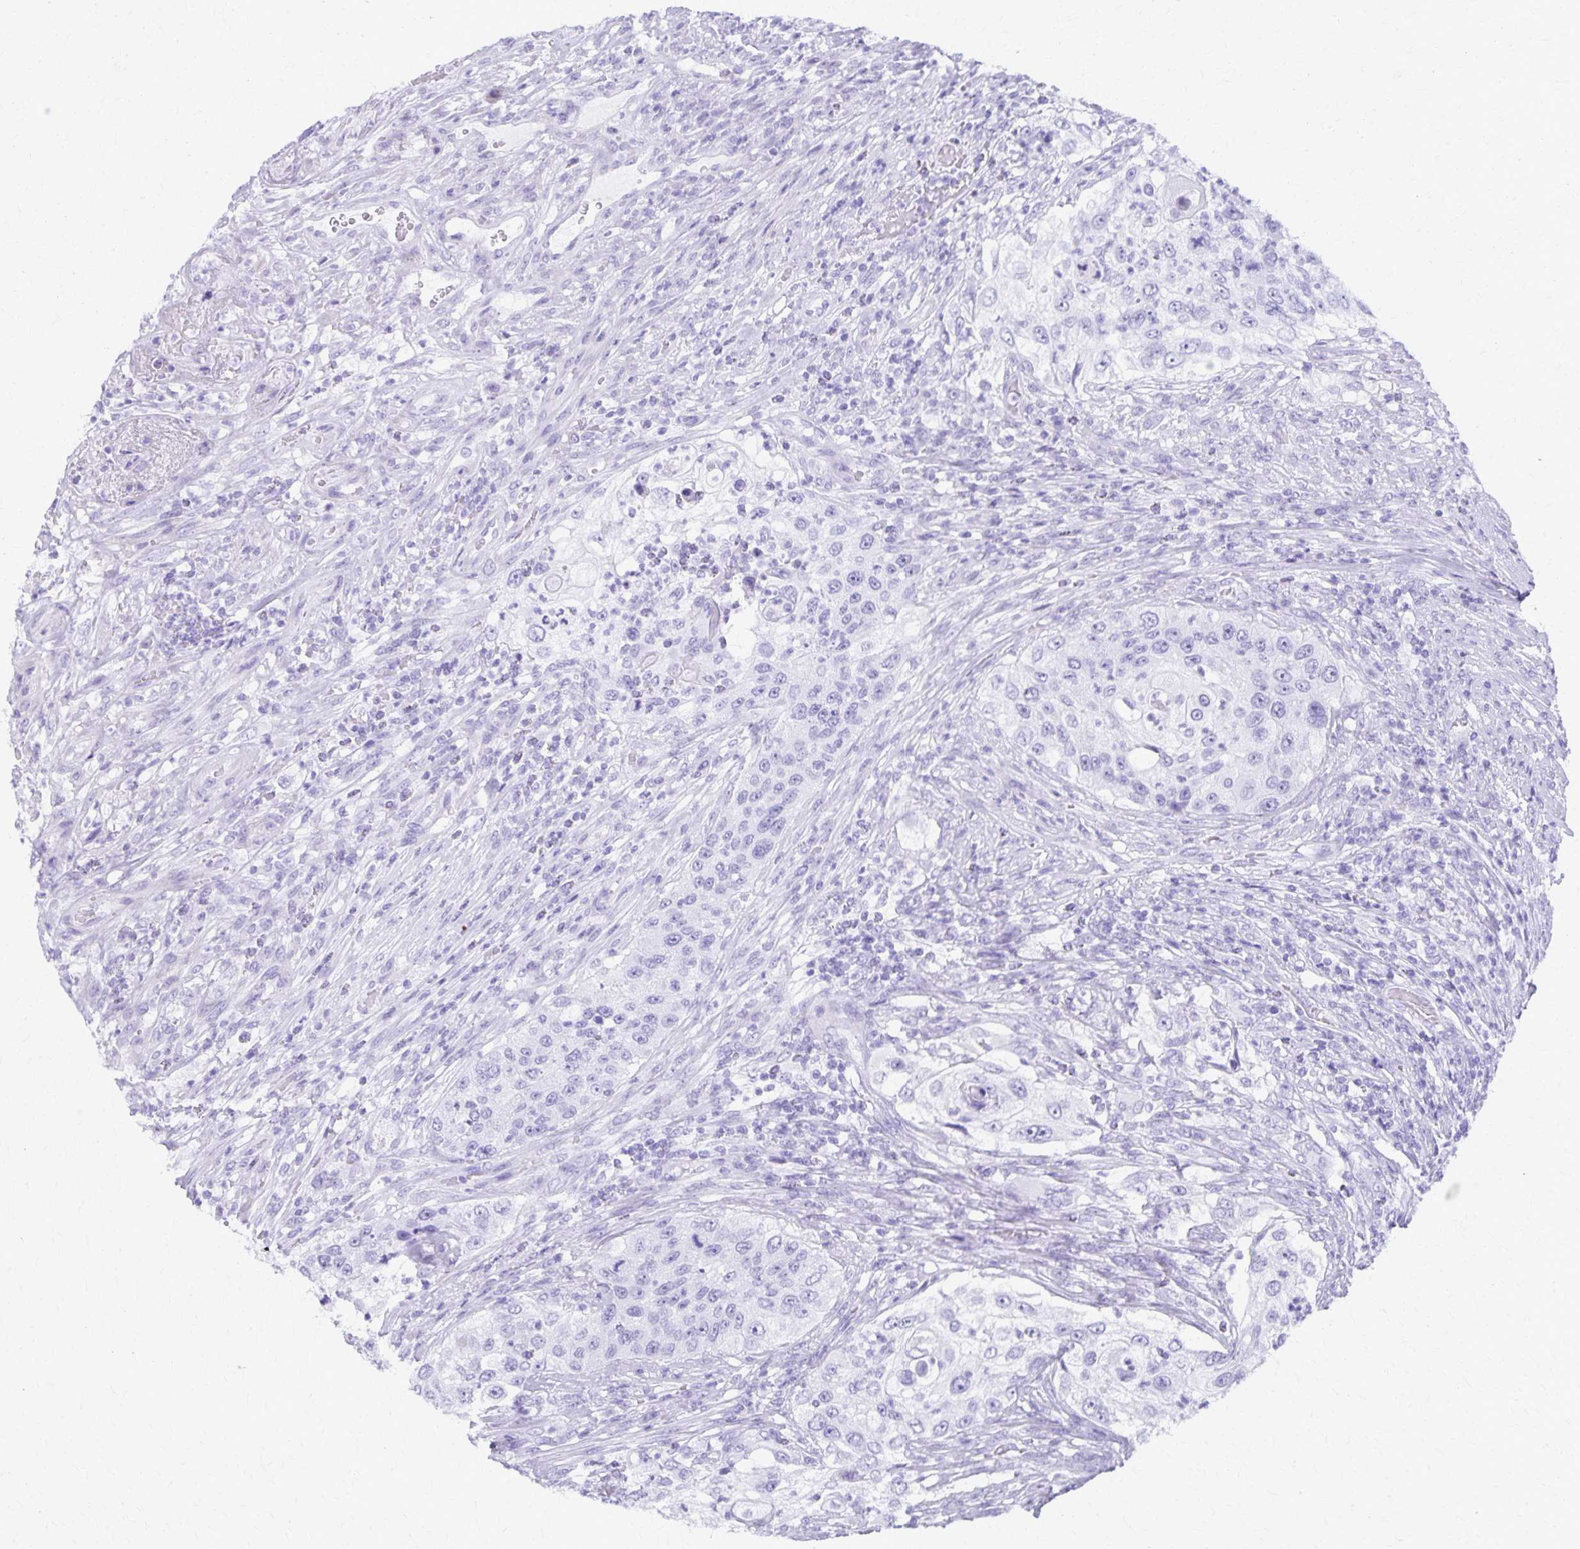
{"staining": {"intensity": "negative", "quantity": "none", "location": "none"}, "tissue": "urothelial cancer", "cell_type": "Tumor cells", "image_type": "cancer", "snomed": [{"axis": "morphology", "description": "Urothelial carcinoma, High grade"}, {"axis": "topography", "description": "Urinary bladder"}], "caption": "Urothelial cancer was stained to show a protein in brown. There is no significant staining in tumor cells.", "gene": "DEFA5", "patient": {"sex": "female", "age": 60}}